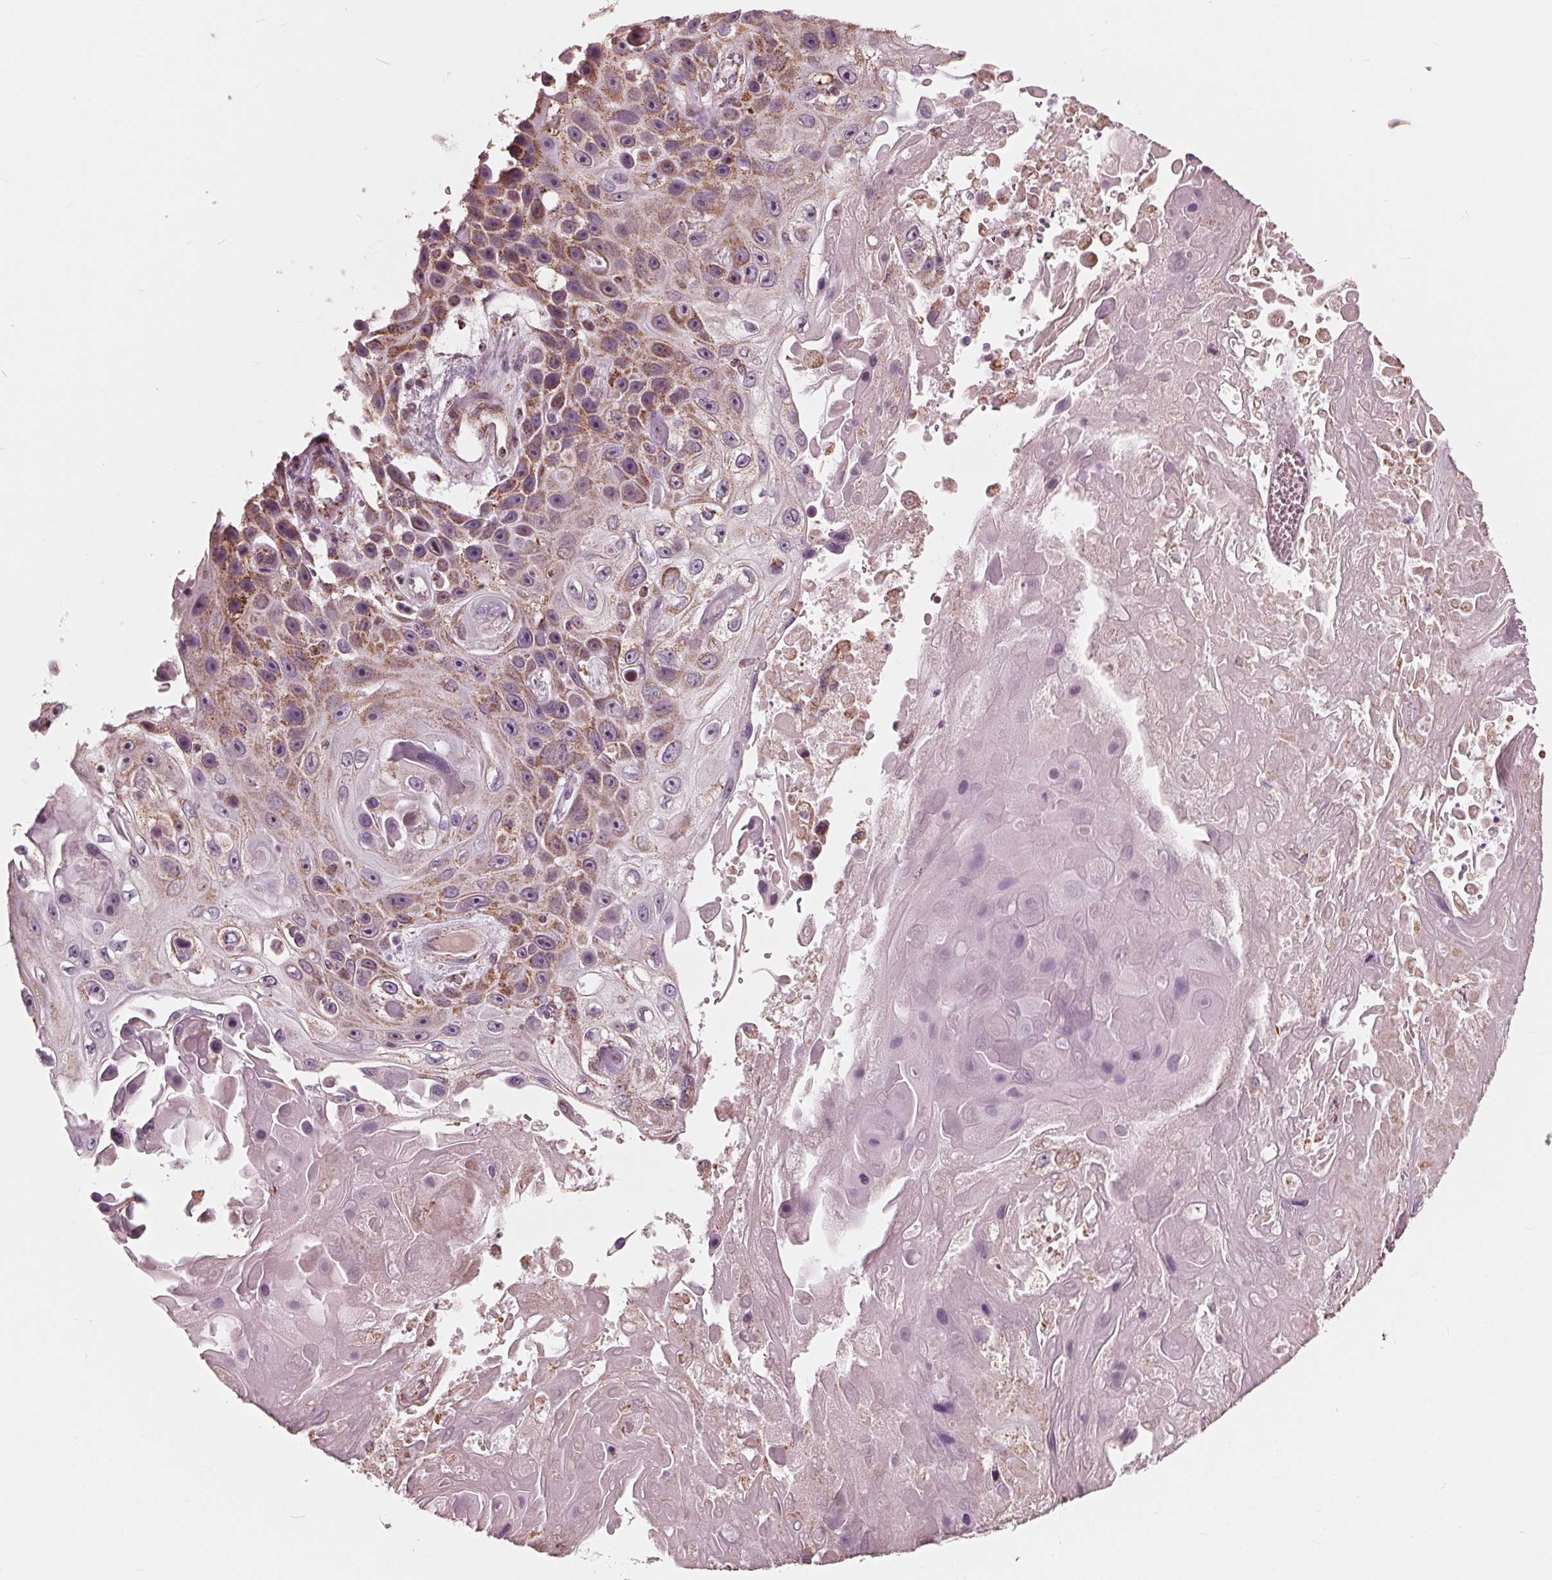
{"staining": {"intensity": "moderate", "quantity": "<25%", "location": "cytoplasmic/membranous"}, "tissue": "skin cancer", "cell_type": "Tumor cells", "image_type": "cancer", "snomed": [{"axis": "morphology", "description": "Squamous cell carcinoma, NOS"}, {"axis": "topography", "description": "Skin"}], "caption": "IHC (DAB) staining of squamous cell carcinoma (skin) shows moderate cytoplasmic/membranous protein positivity in approximately <25% of tumor cells.", "gene": "DCAF4L2", "patient": {"sex": "male", "age": 82}}